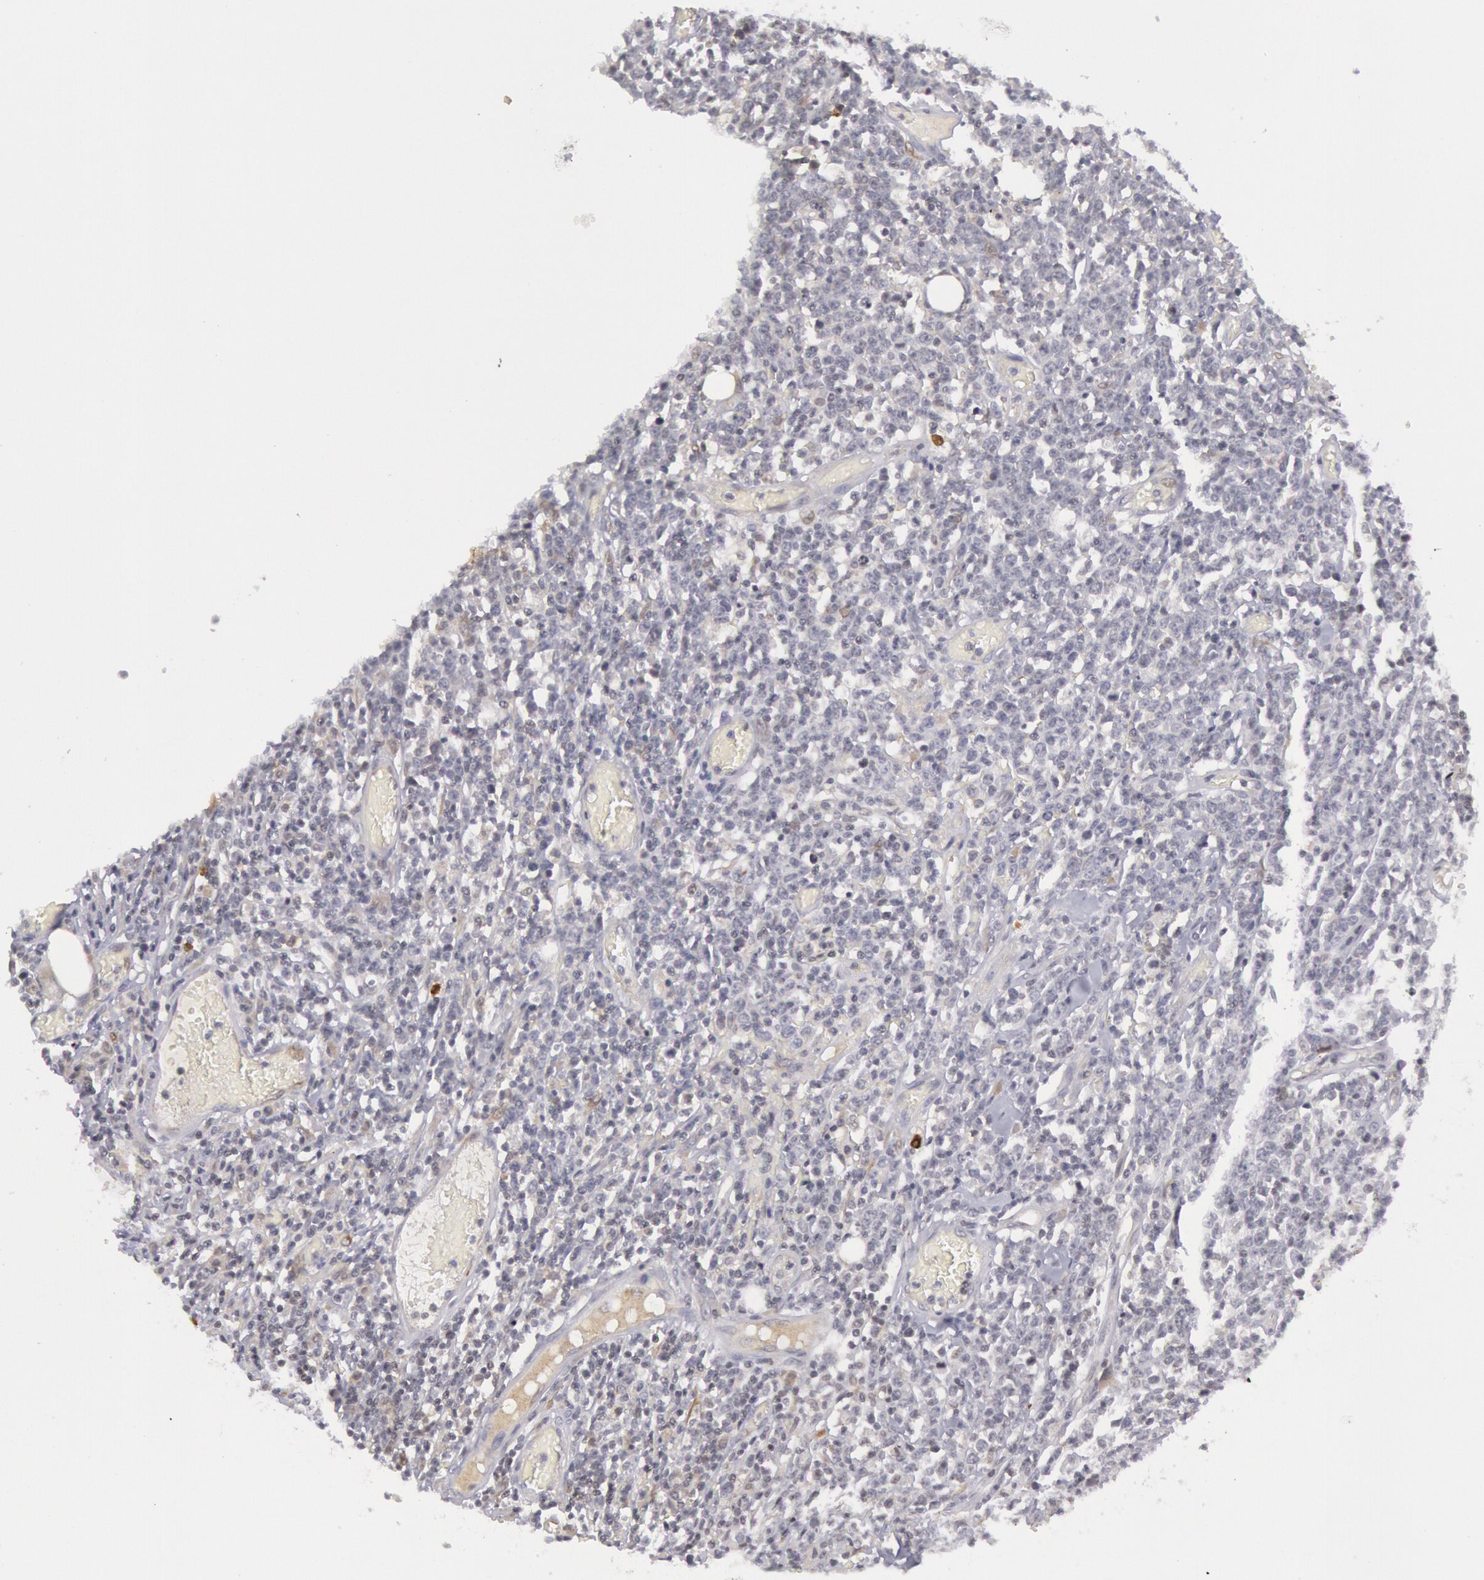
{"staining": {"intensity": "negative", "quantity": "none", "location": "none"}, "tissue": "lymphoma", "cell_type": "Tumor cells", "image_type": "cancer", "snomed": [{"axis": "morphology", "description": "Malignant lymphoma, non-Hodgkin's type, High grade"}, {"axis": "topography", "description": "Colon"}], "caption": "Human lymphoma stained for a protein using immunohistochemistry reveals no staining in tumor cells.", "gene": "PTGS2", "patient": {"sex": "male", "age": 82}}